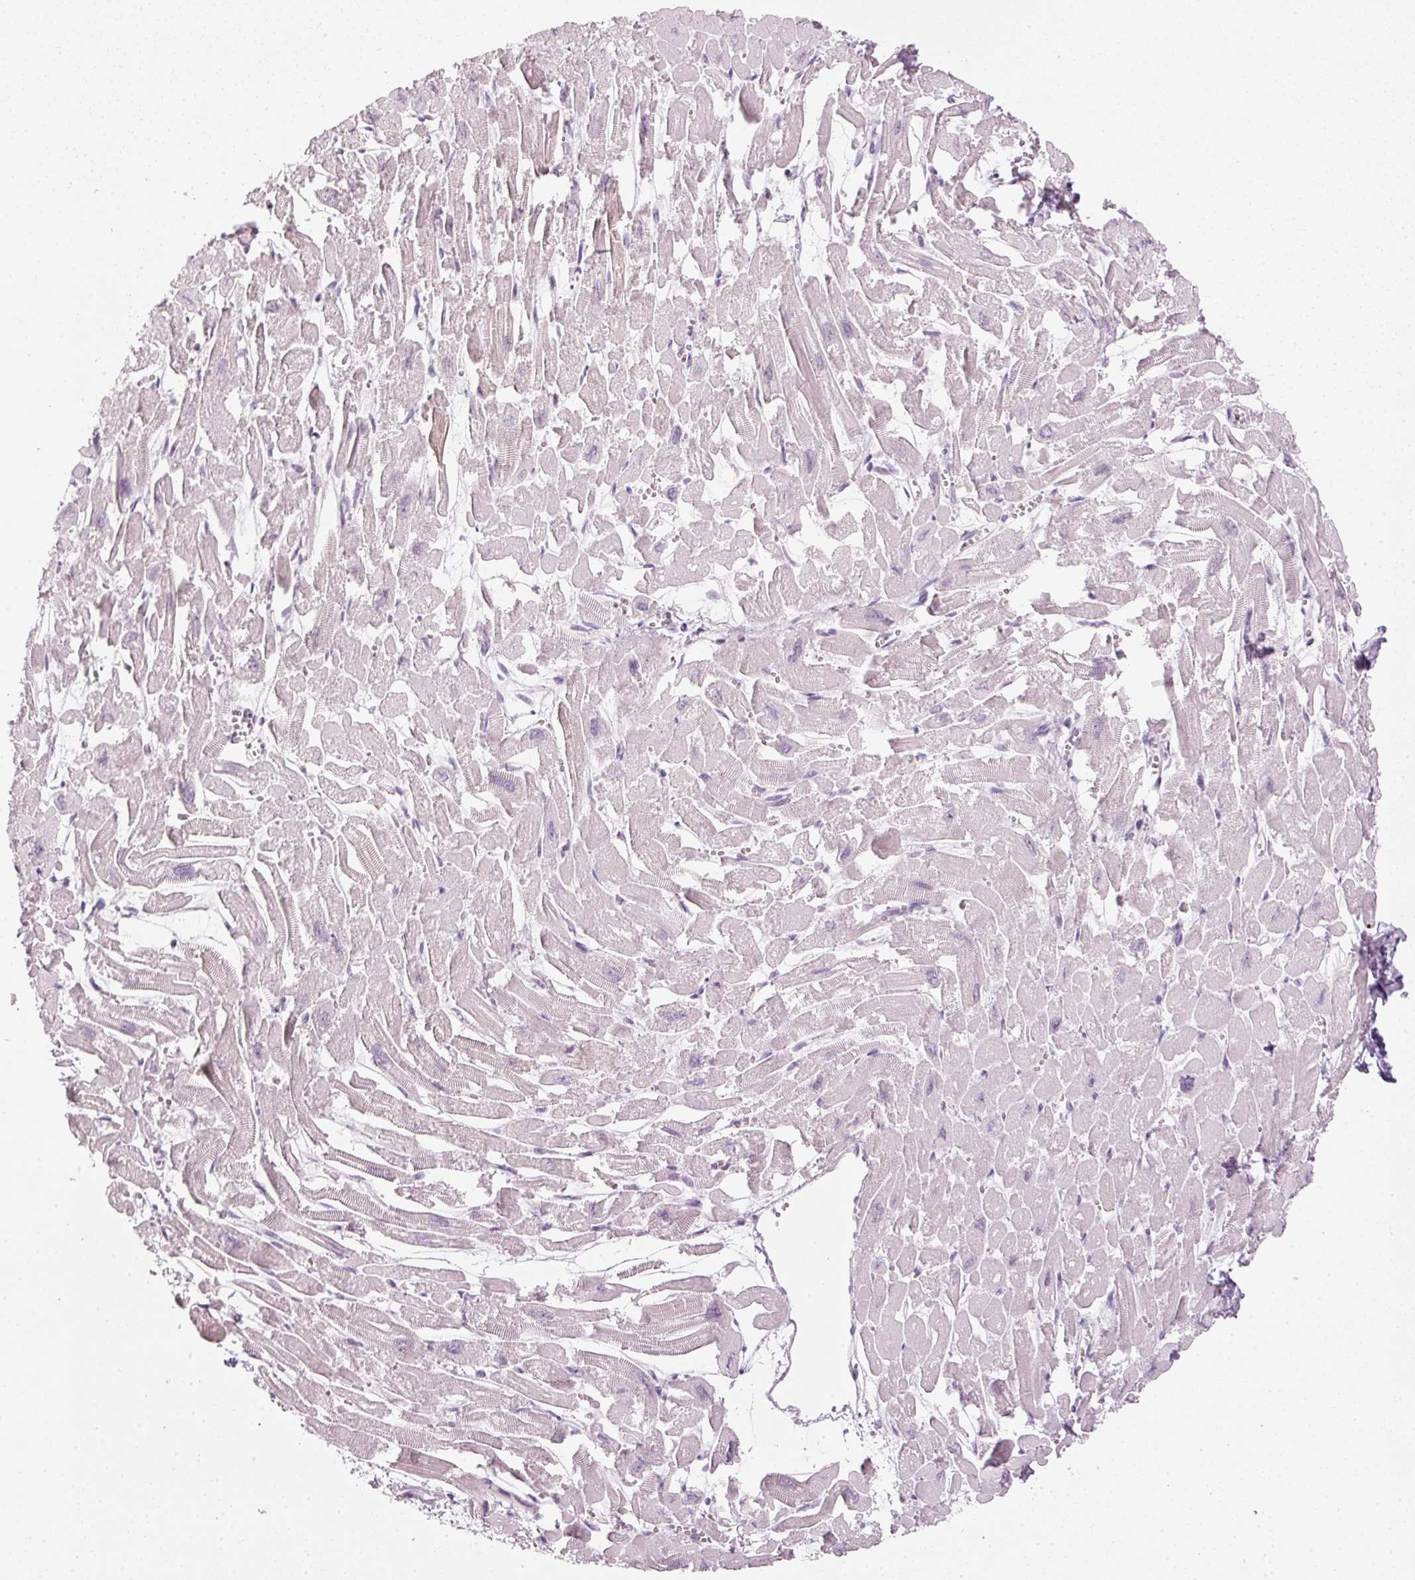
{"staining": {"intensity": "moderate", "quantity": "<25%", "location": "cytoplasmic/membranous"}, "tissue": "heart muscle", "cell_type": "Cardiomyocytes", "image_type": "normal", "snomed": [{"axis": "morphology", "description": "Normal tissue, NOS"}, {"axis": "topography", "description": "Heart"}], "caption": "Normal heart muscle displays moderate cytoplasmic/membranous positivity in about <25% of cardiomyocytes.", "gene": "VCAM1", "patient": {"sex": "male", "age": 54}}